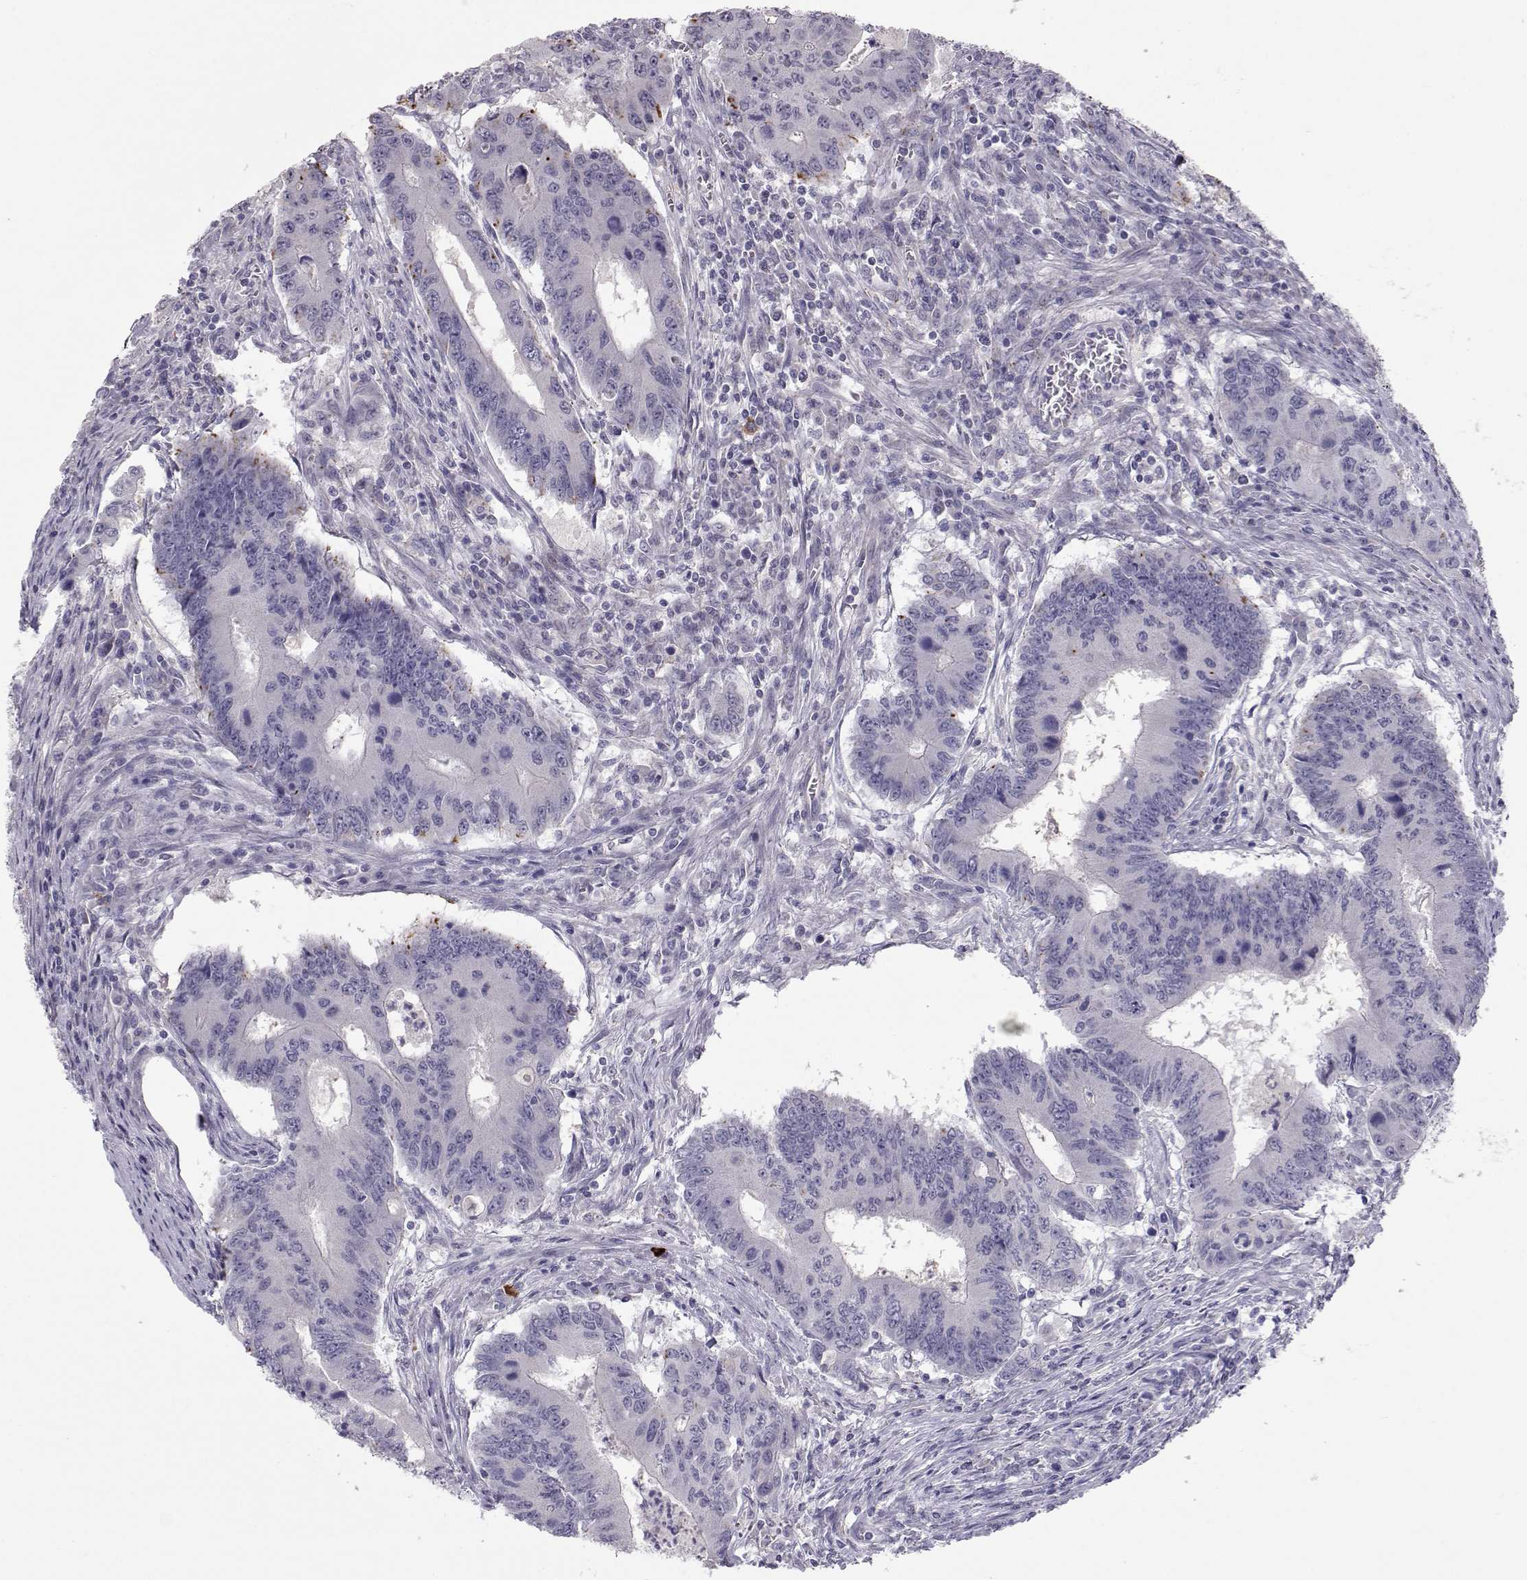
{"staining": {"intensity": "negative", "quantity": "none", "location": "none"}, "tissue": "colorectal cancer", "cell_type": "Tumor cells", "image_type": "cancer", "snomed": [{"axis": "morphology", "description": "Adenocarcinoma, NOS"}, {"axis": "topography", "description": "Colon"}], "caption": "High power microscopy image of an immunohistochemistry (IHC) image of colorectal cancer (adenocarcinoma), revealing no significant expression in tumor cells.", "gene": "NPVF", "patient": {"sex": "male", "age": 53}}